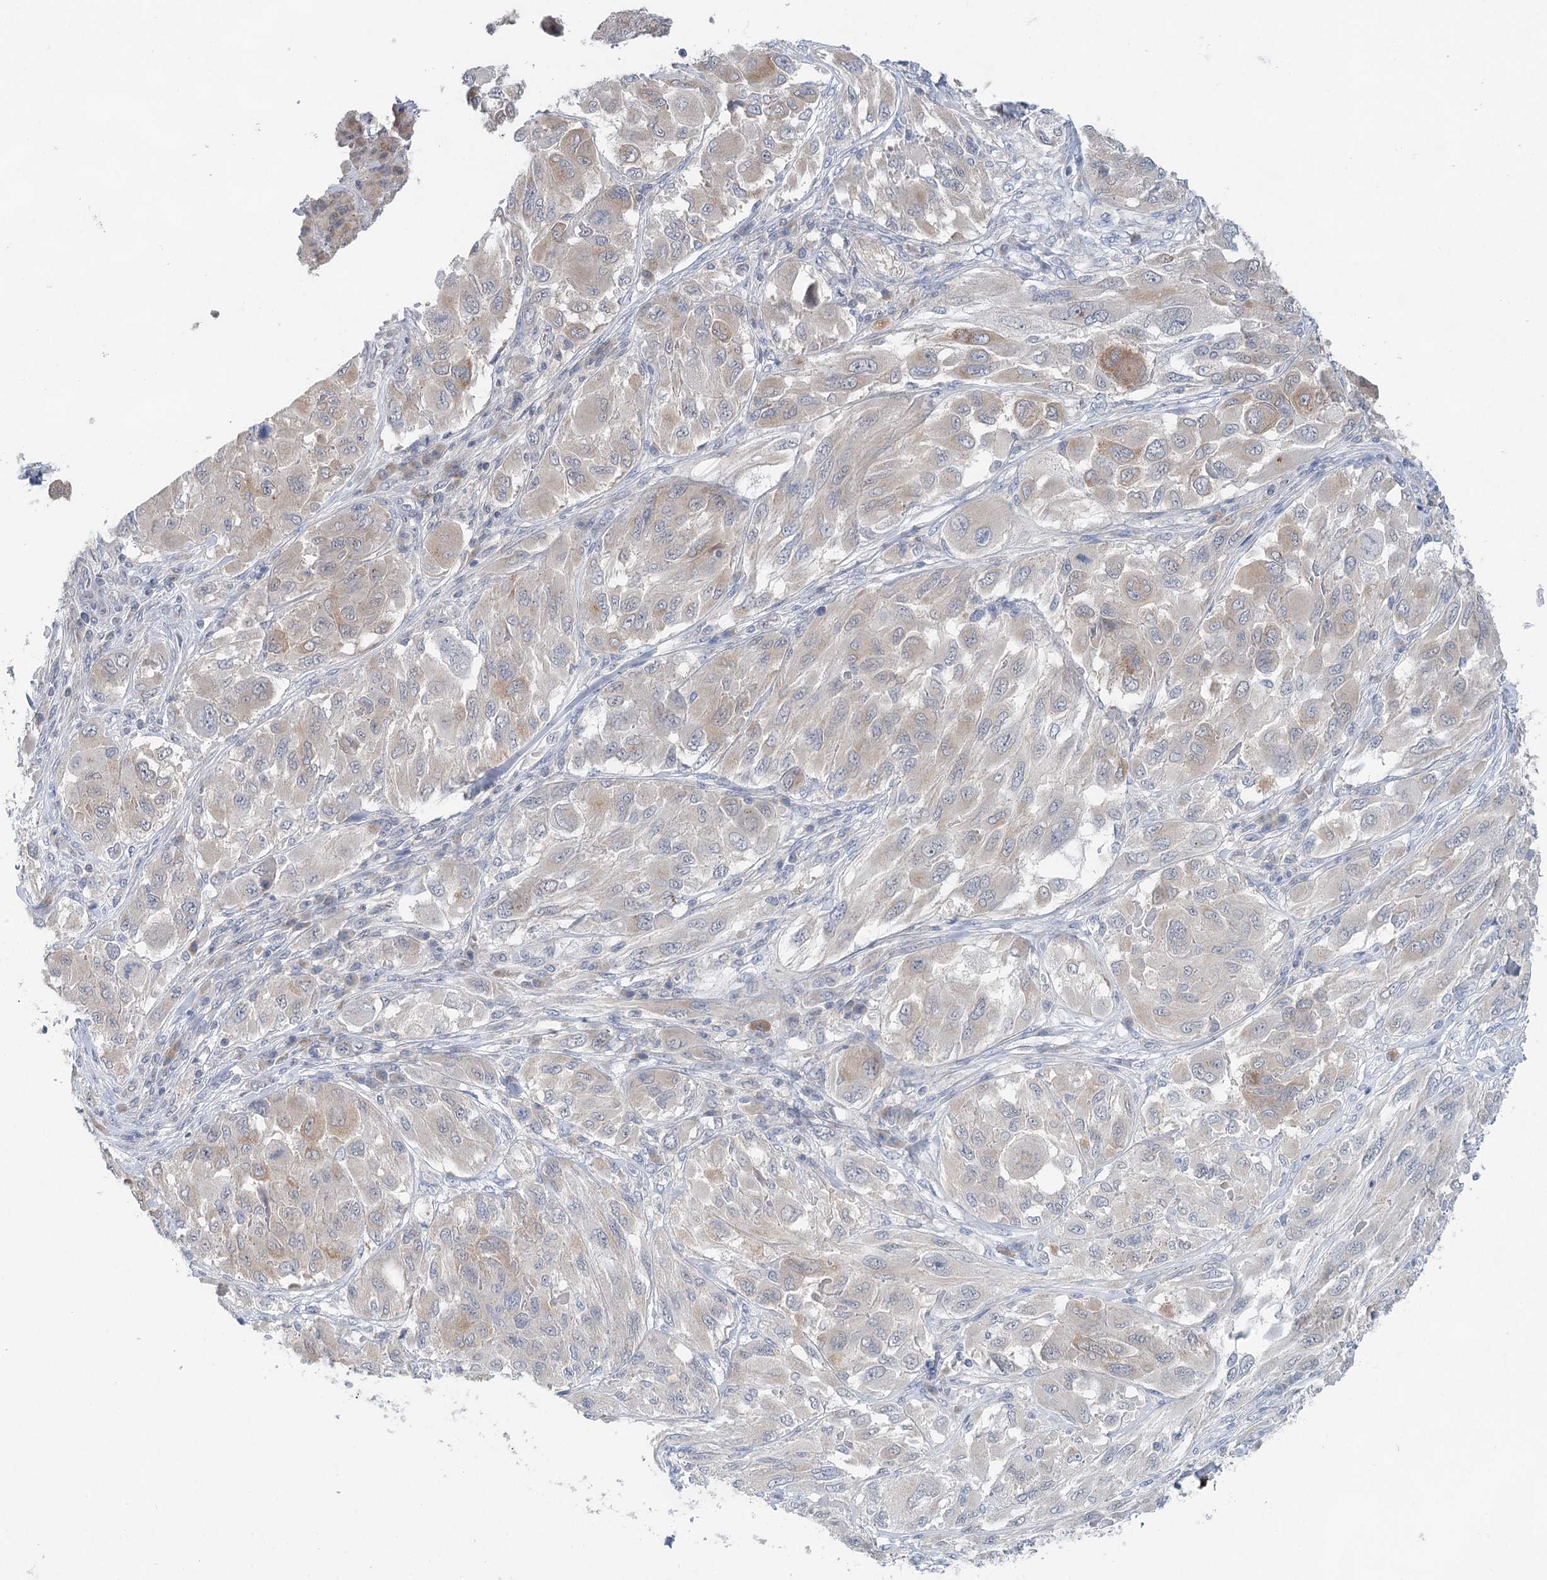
{"staining": {"intensity": "weak", "quantity": "<25%", "location": "cytoplasmic/membranous"}, "tissue": "melanoma", "cell_type": "Tumor cells", "image_type": "cancer", "snomed": [{"axis": "morphology", "description": "Malignant melanoma, NOS"}, {"axis": "topography", "description": "Skin"}], "caption": "This micrograph is of malignant melanoma stained with immunohistochemistry to label a protein in brown with the nuclei are counter-stained blue. There is no positivity in tumor cells.", "gene": "BLTP1", "patient": {"sex": "female", "age": 91}}